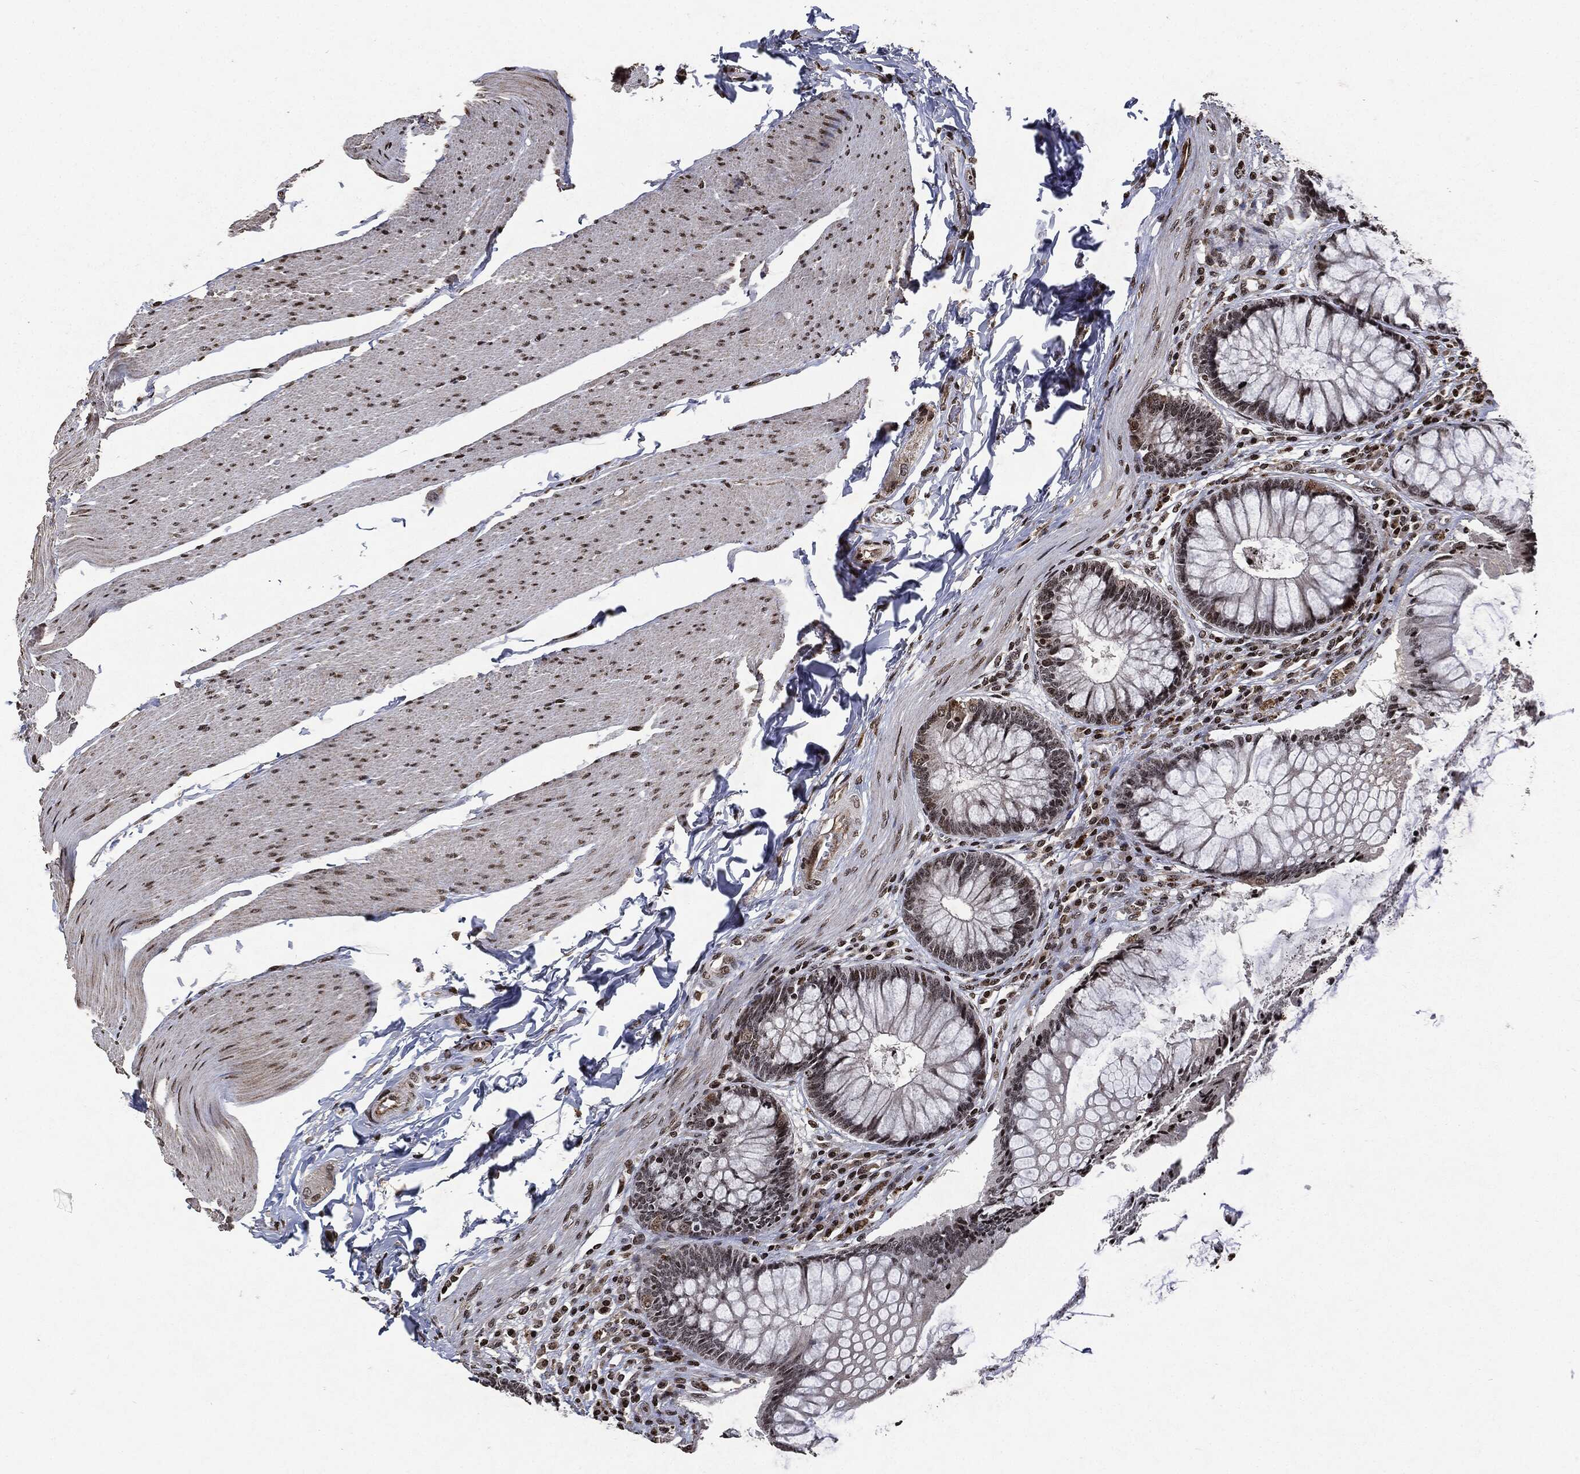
{"staining": {"intensity": "strong", "quantity": "25%-75%", "location": "nuclear"}, "tissue": "rectum", "cell_type": "Glandular cells", "image_type": "normal", "snomed": [{"axis": "morphology", "description": "Normal tissue, NOS"}, {"axis": "topography", "description": "Rectum"}], "caption": "Rectum stained with a brown dye exhibits strong nuclear positive positivity in about 25%-75% of glandular cells.", "gene": "JUN", "patient": {"sex": "female", "age": 58}}